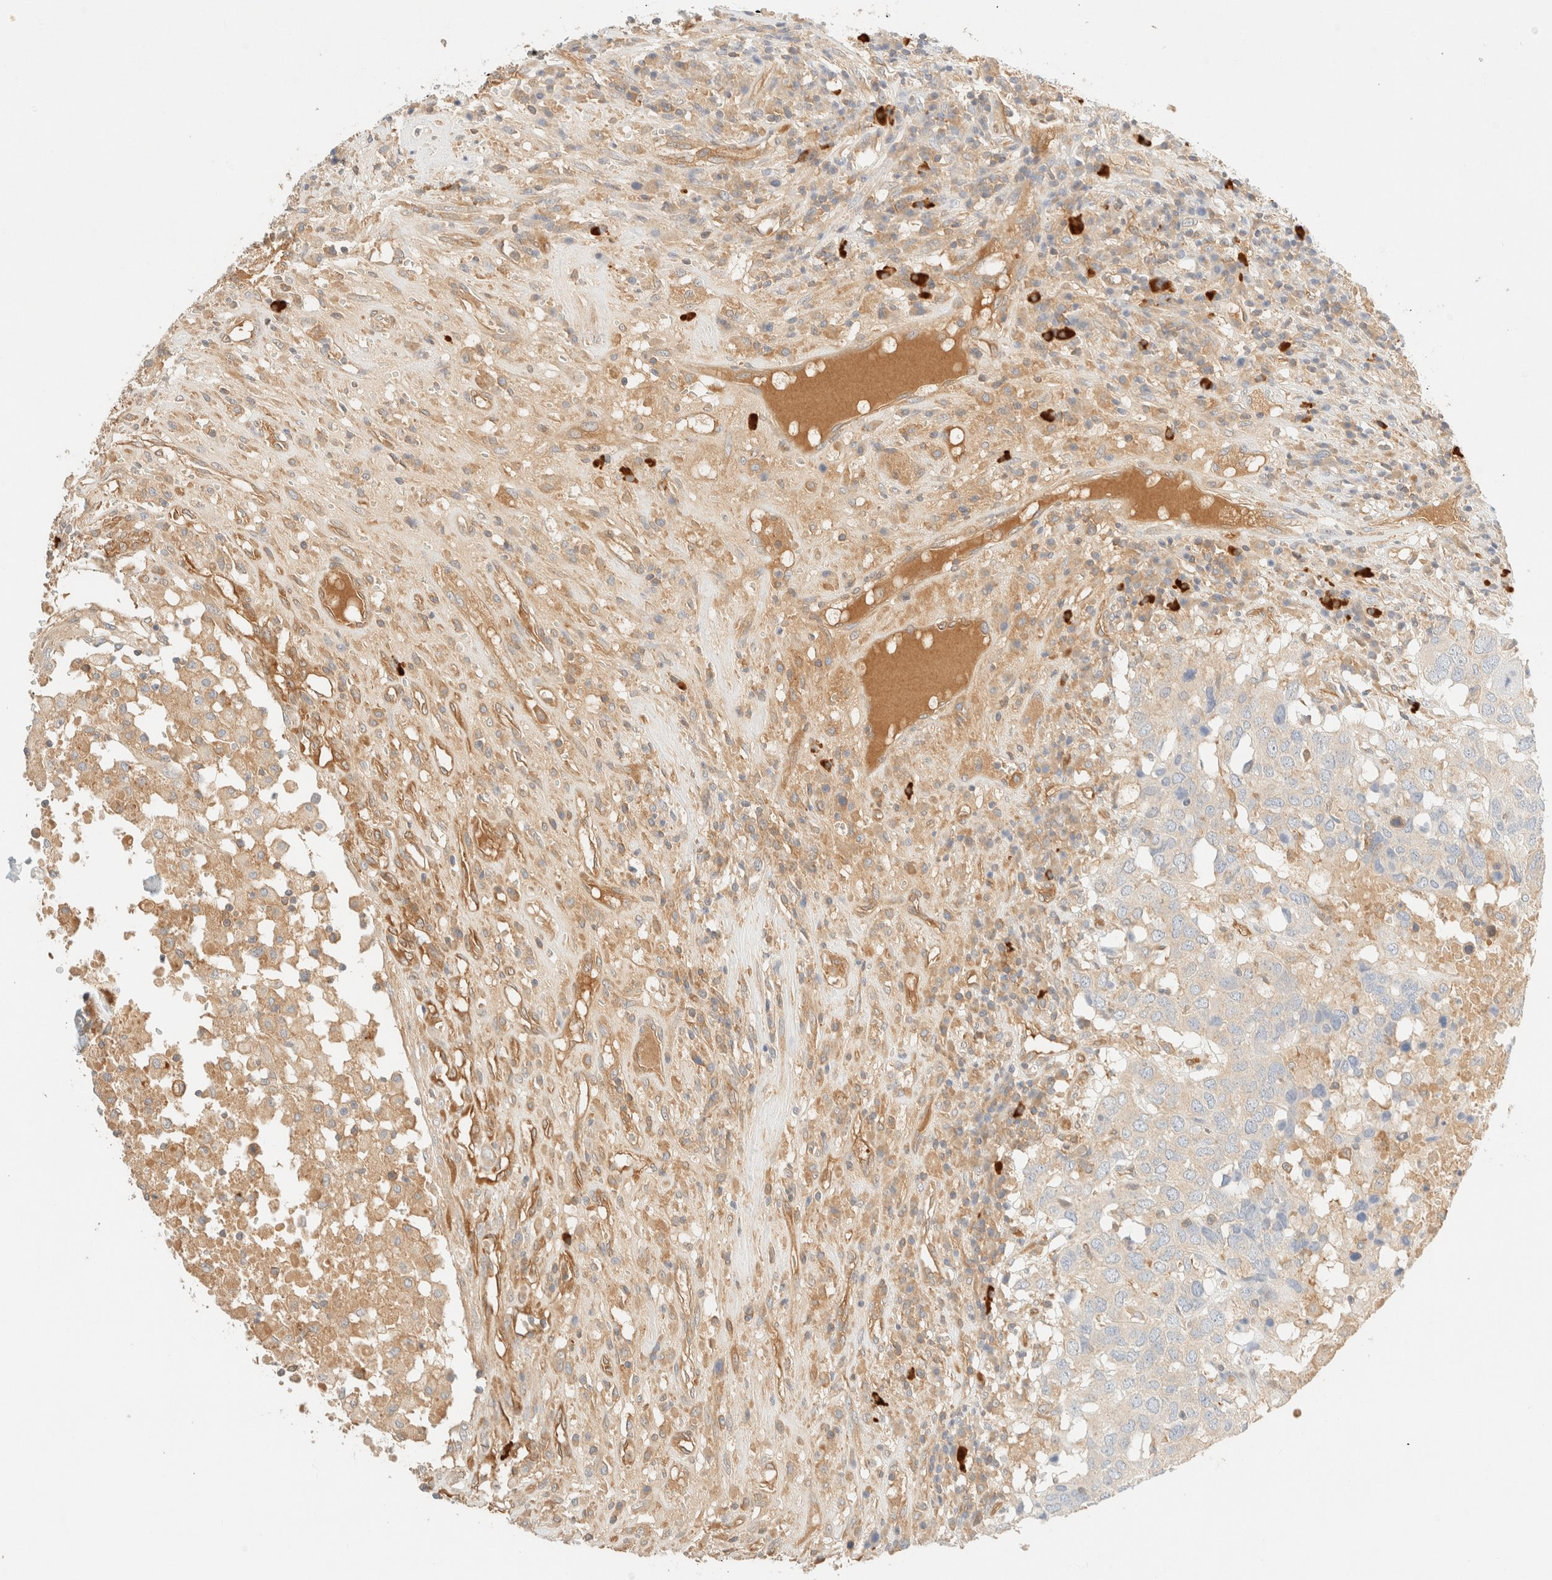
{"staining": {"intensity": "negative", "quantity": "none", "location": "none"}, "tissue": "head and neck cancer", "cell_type": "Tumor cells", "image_type": "cancer", "snomed": [{"axis": "morphology", "description": "Squamous cell carcinoma, NOS"}, {"axis": "topography", "description": "Head-Neck"}], "caption": "An immunohistochemistry (IHC) photomicrograph of head and neck cancer (squamous cell carcinoma) is shown. There is no staining in tumor cells of head and neck cancer (squamous cell carcinoma).", "gene": "FHOD1", "patient": {"sex": "male", "age": 66}}